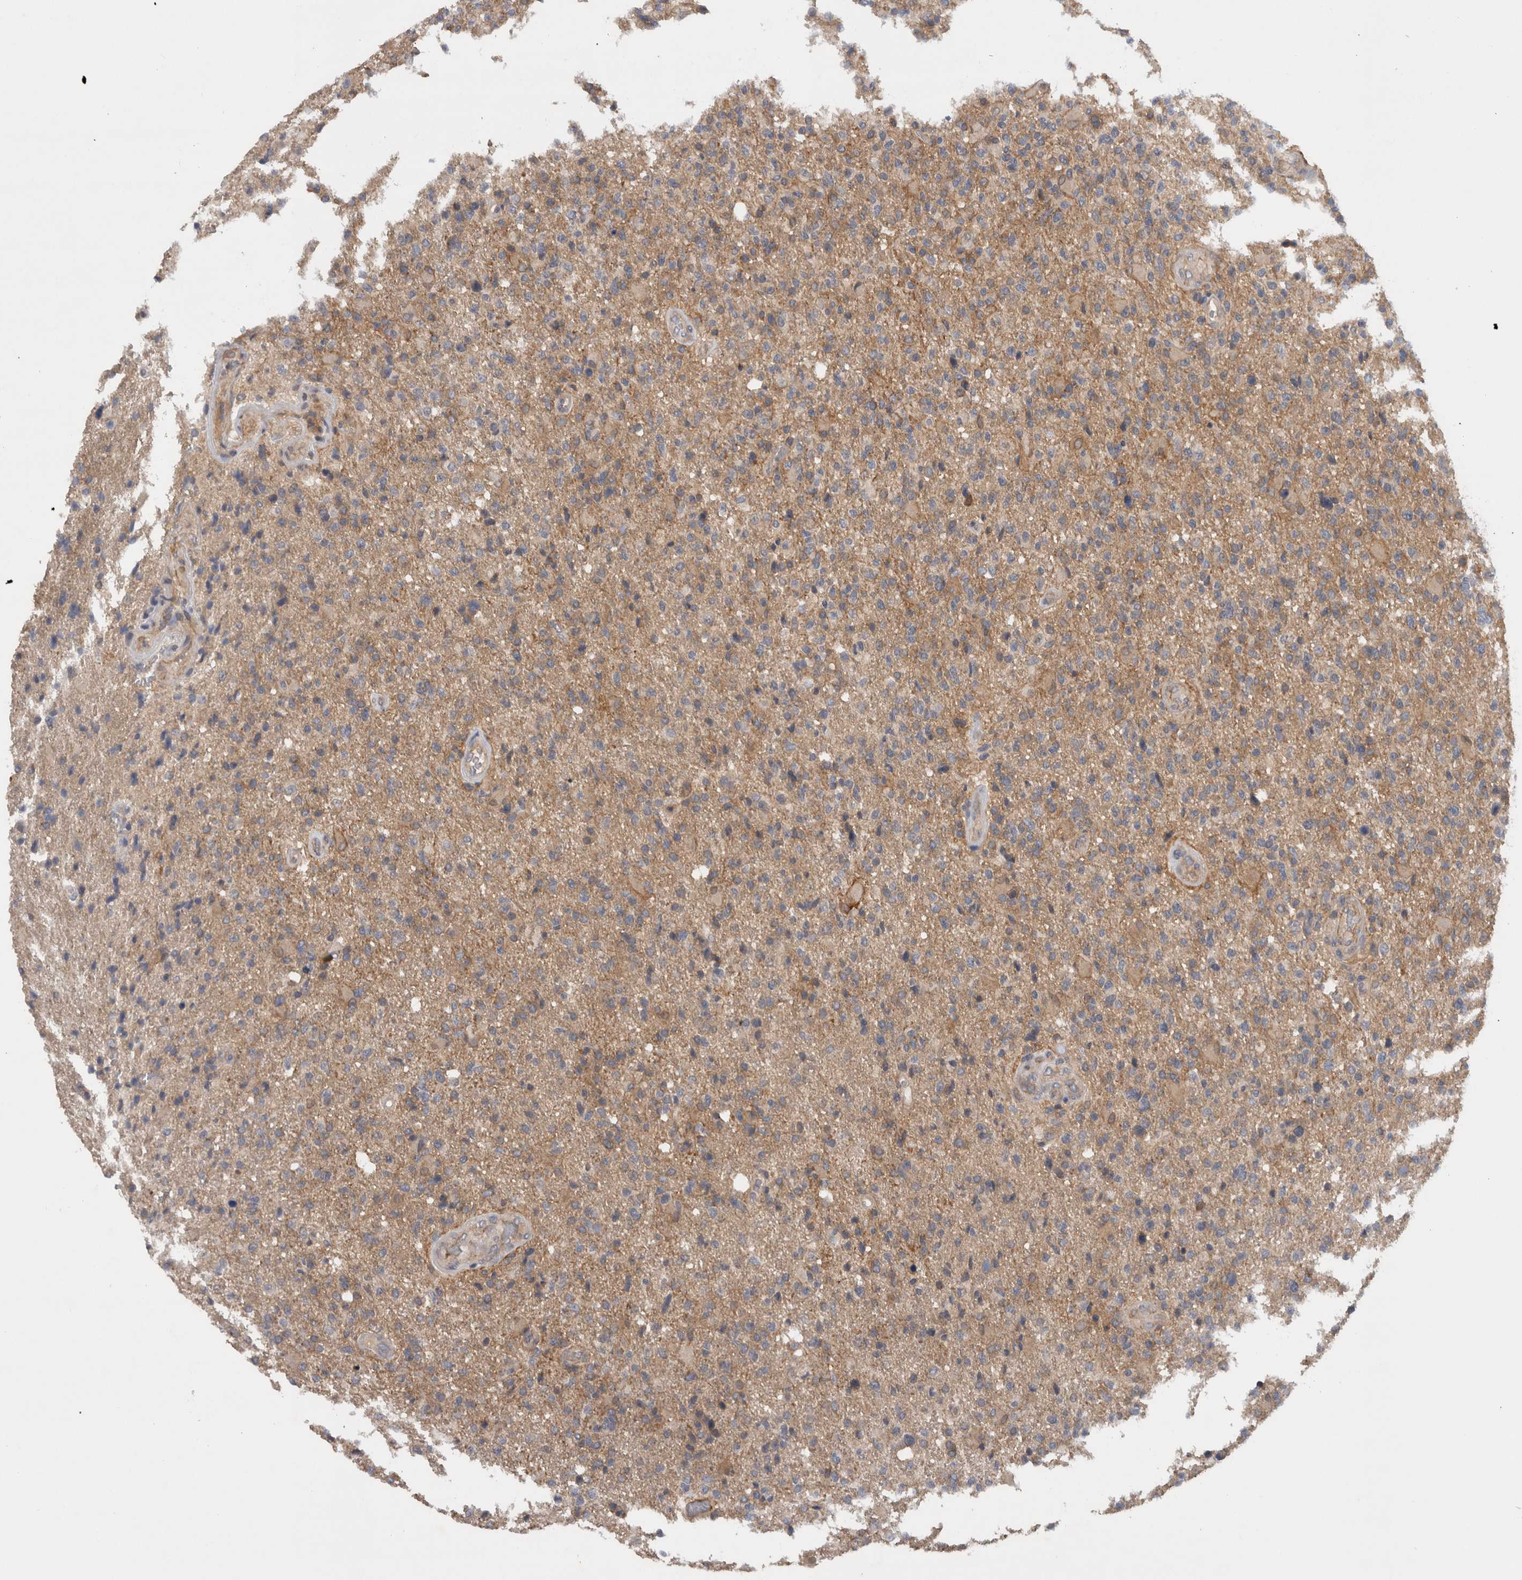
{"staining": {"intensity": "weak", "quantity": ">75%", "location": "cytoplasmic/membranous"}, "tissue": "glioma", "cell_type": "Tumor cells", "image_type": "cancer", "snomed": [{"axis": "morphology", "description": "Glioma, malignant, High grade"}, {"axis": "topography", "description": "Brain"}], "caption": "Immunohistochemical staining of glioma reveals weak cytoplasmic/membranous protein positivity in approximately >75% of tumor cells.", "gene": "SCARA5", "patient": {"sex": "male", "age": 72}}